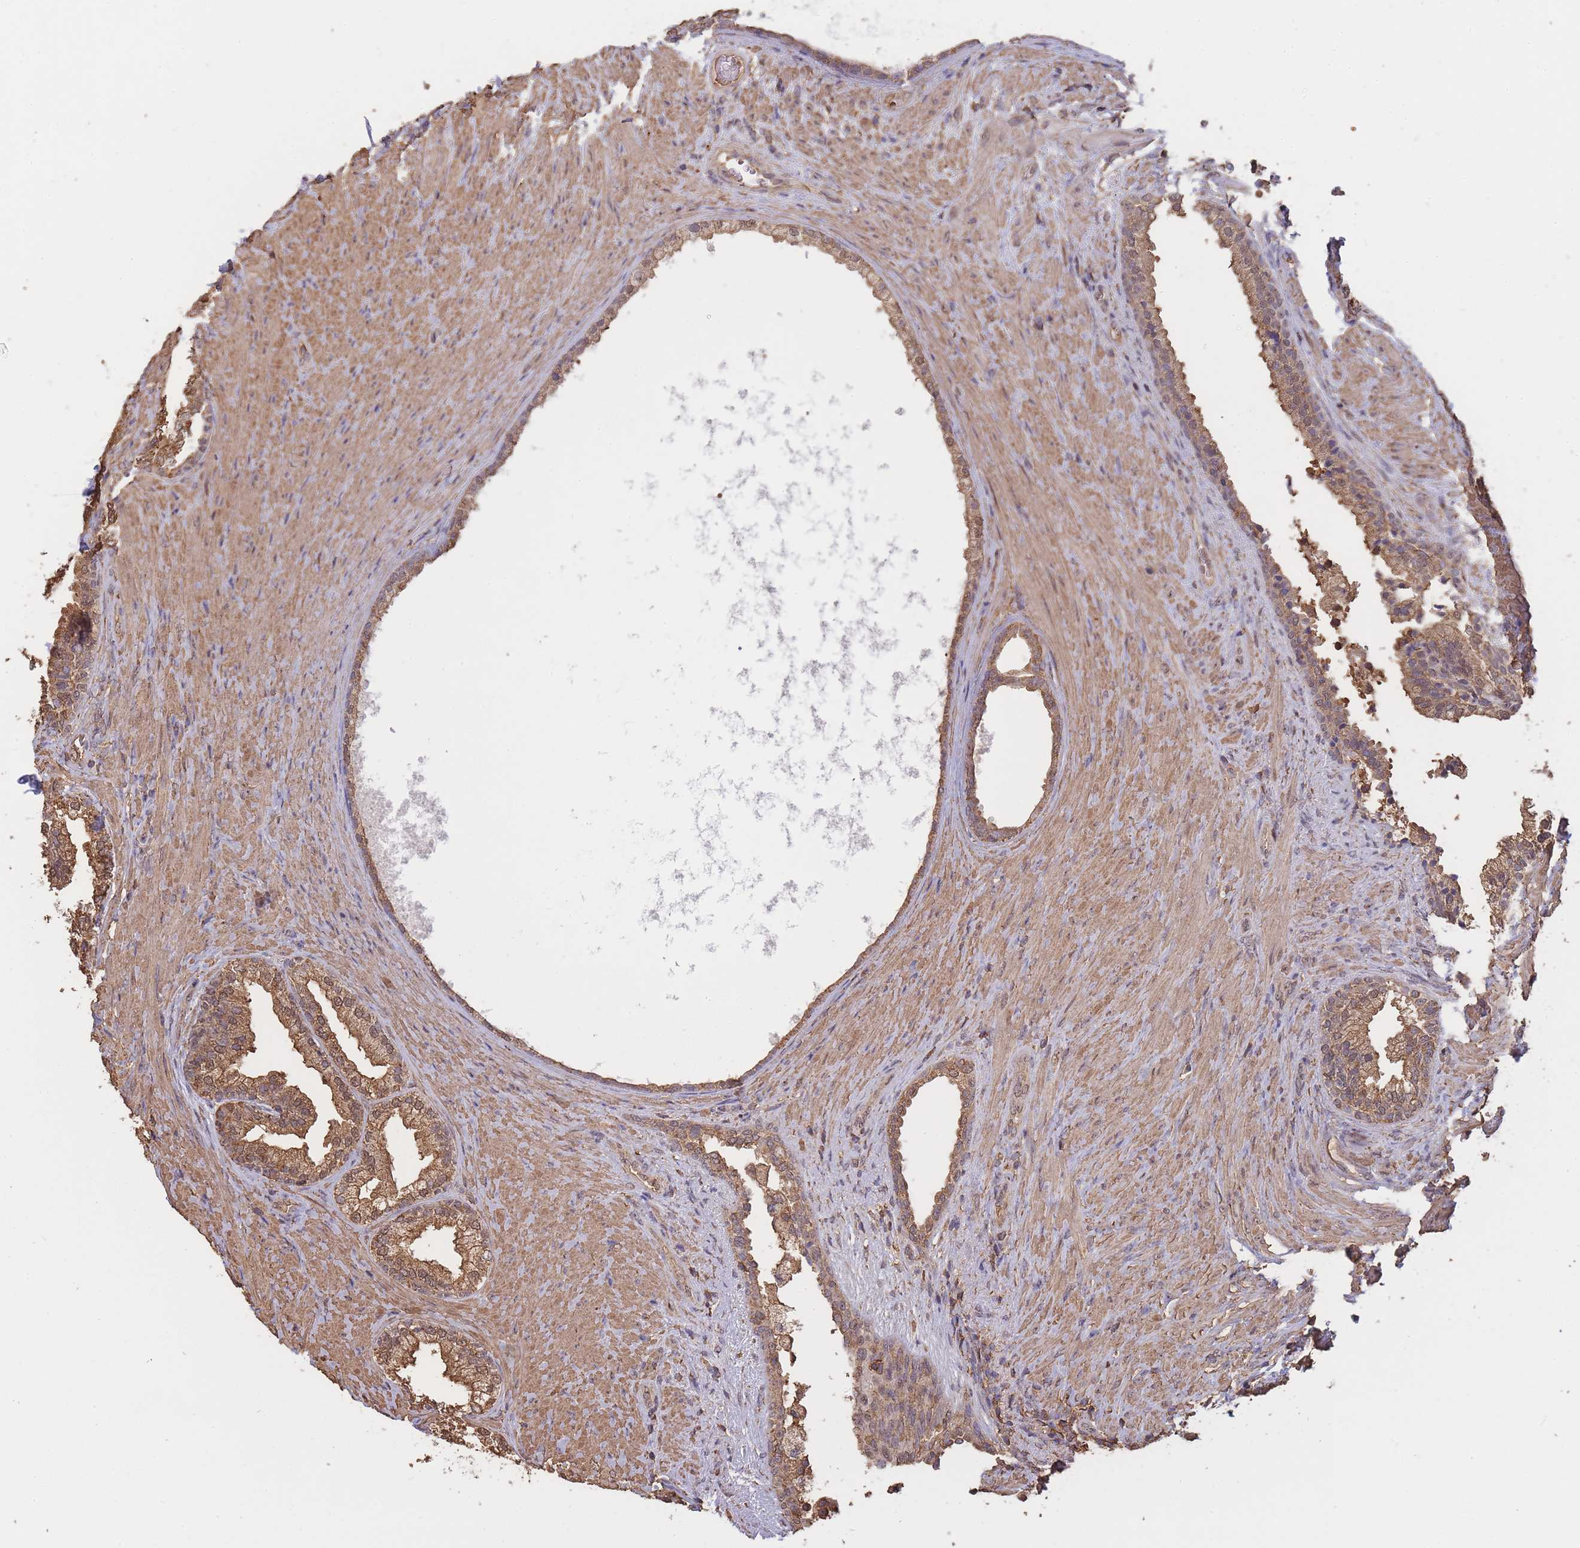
{"staining": {"intensity": "moderate", "quantity": ">75%", "location": "cytoplasmic/membranous"}, "tissue": "prostate", "cell_type": "Glandular cells", "image_type": "normal", "snomed": [{"axis": "morphology", "description": "Normal tissue, NOS"}, {"axis": "topography", "description": "Prostate"}], "caption": "Immunohistochemical staining of normal human prostate exhibits moderate cytoplasmic/membranous protein positivity in approximately >75% of glandular cells. Using DAB (3,3'-diaminobenzidine) (brown) and hematoxylin (blue) stains, captured at high magnification using brightfield microscopy.", "gene": "METRN", "patient": {"sex": "male", "age": 76}}